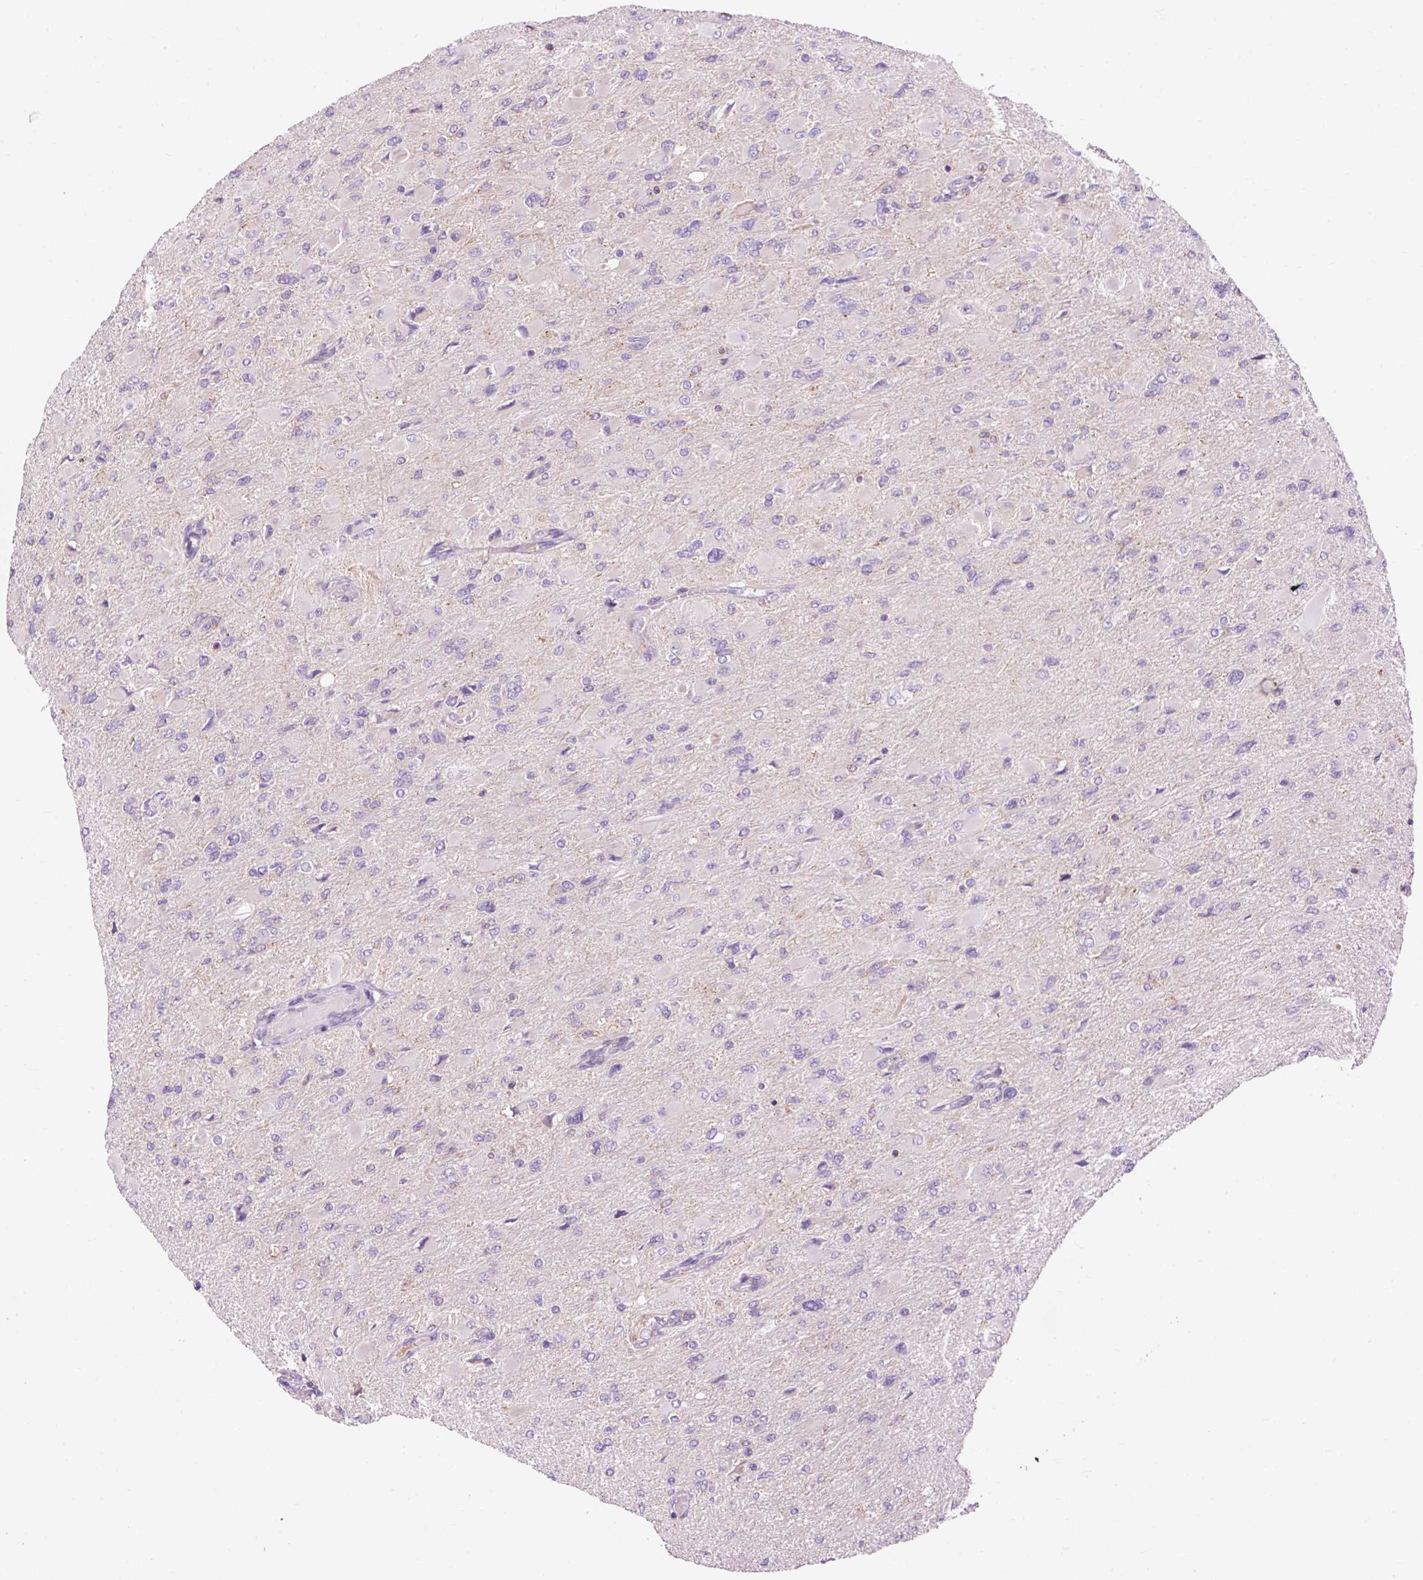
{"staining": {"intensity": "negative", "quantity": "none", "location": "none"}, "tissue": "glioma", "cell_type": "Tumor cells", "image_type": "cancer", "snomed": [{"axis": "morphology", "description": "Glioma, malignant, High grade"}, {"axis": "topography", "description": "Cerebral cortex"}], "caption": "Immunohistochemical staining of glioma reveals no significant positivity in tumor cells.", "gene": "CD83", "patient": {"sex": "female", "age": 36}}